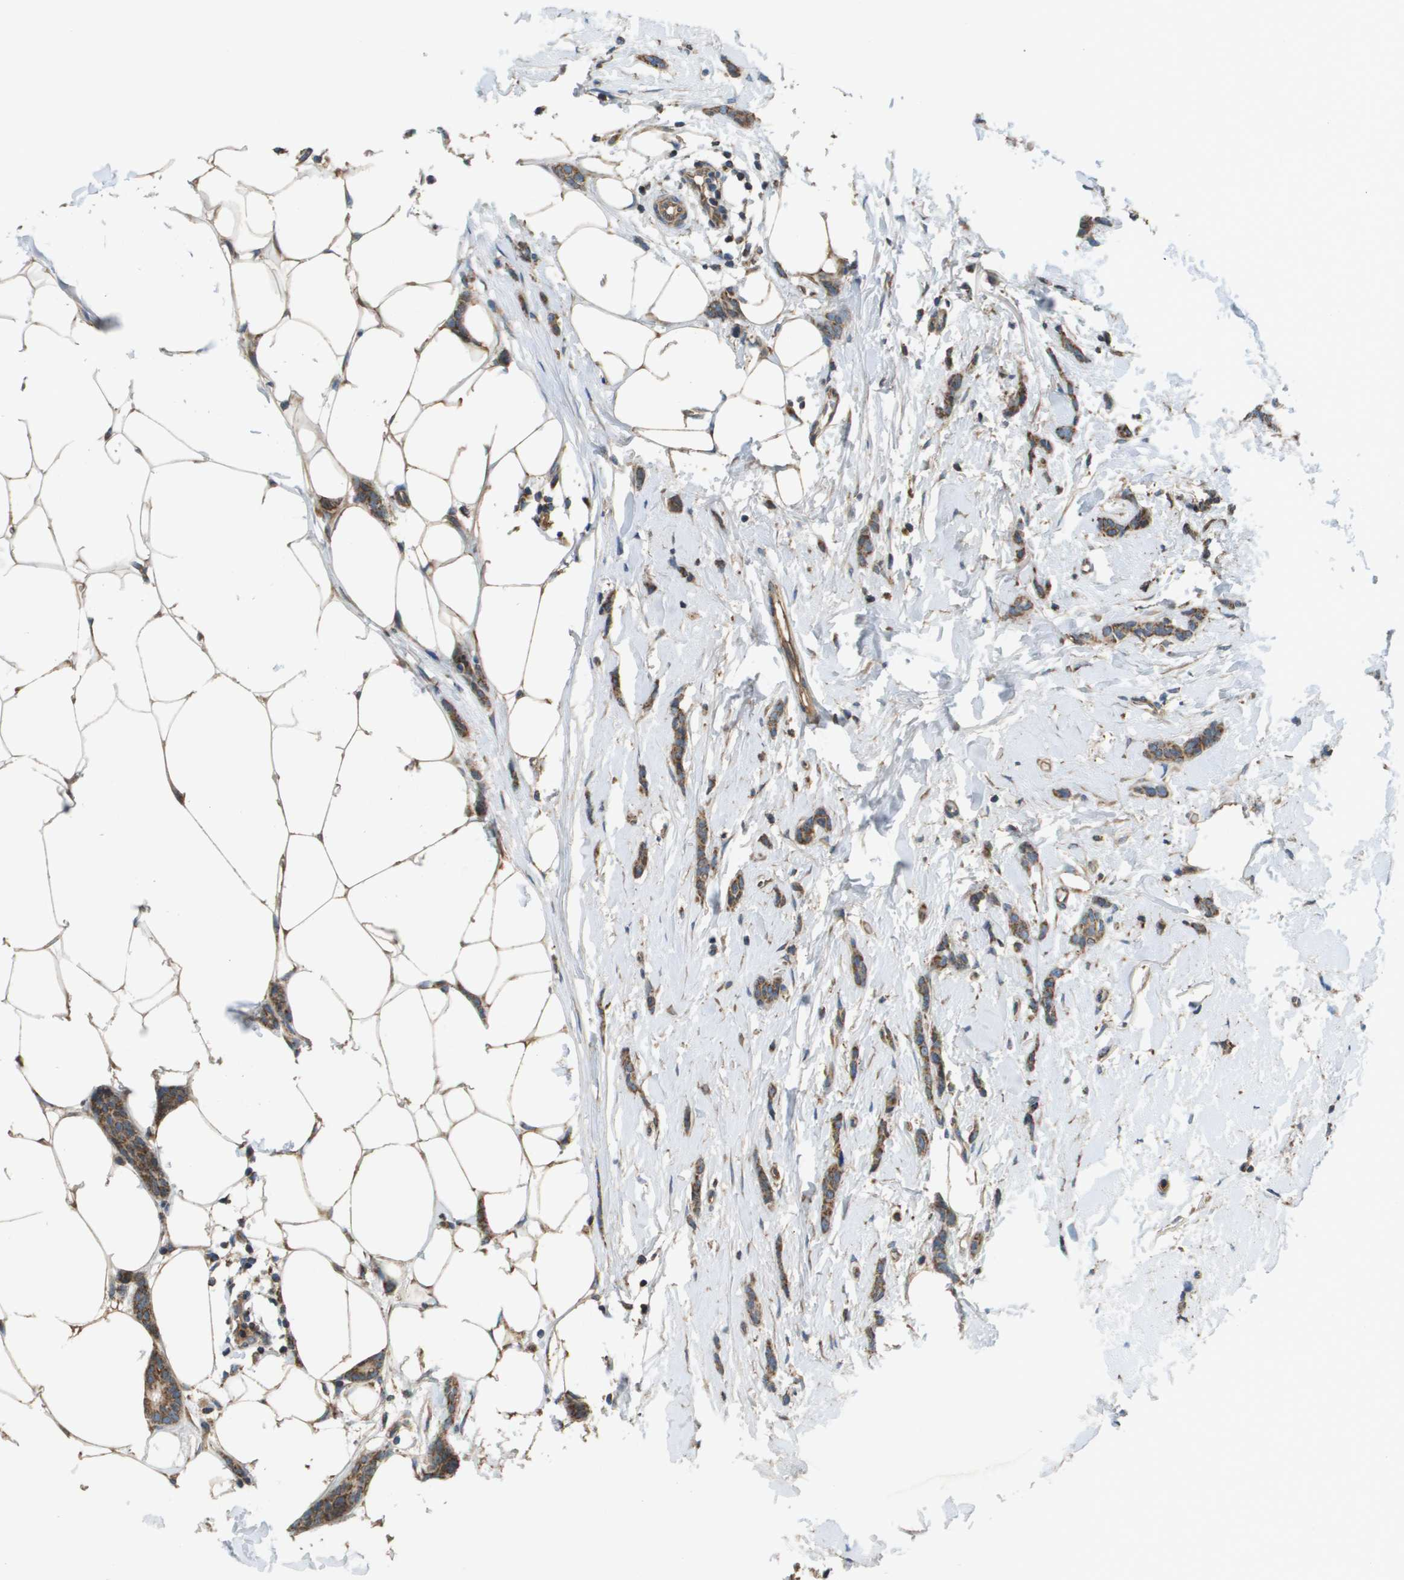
{"staining": {"intensity": "moderate", "quantity": ">75%", "location": "cytoplasmic/membranous"}, "tissue": "breast cancer", "cell_type": "Tumor cells", "image_type": "cancer", "snomed": [{"axis": "morphology", "description": "Lobular carcinoma"}, {"axis": "topography", "description": "Skin"}, {"axis": "topography", "description": "Breast"}], "caption": "Protein analysis of breast cancer tissue reveals moderate cytoplasmic/membranous expression in approximately >75% of tumor cells.", "gene": "NRK", "patient": {"sex": "female", "age": 46}}